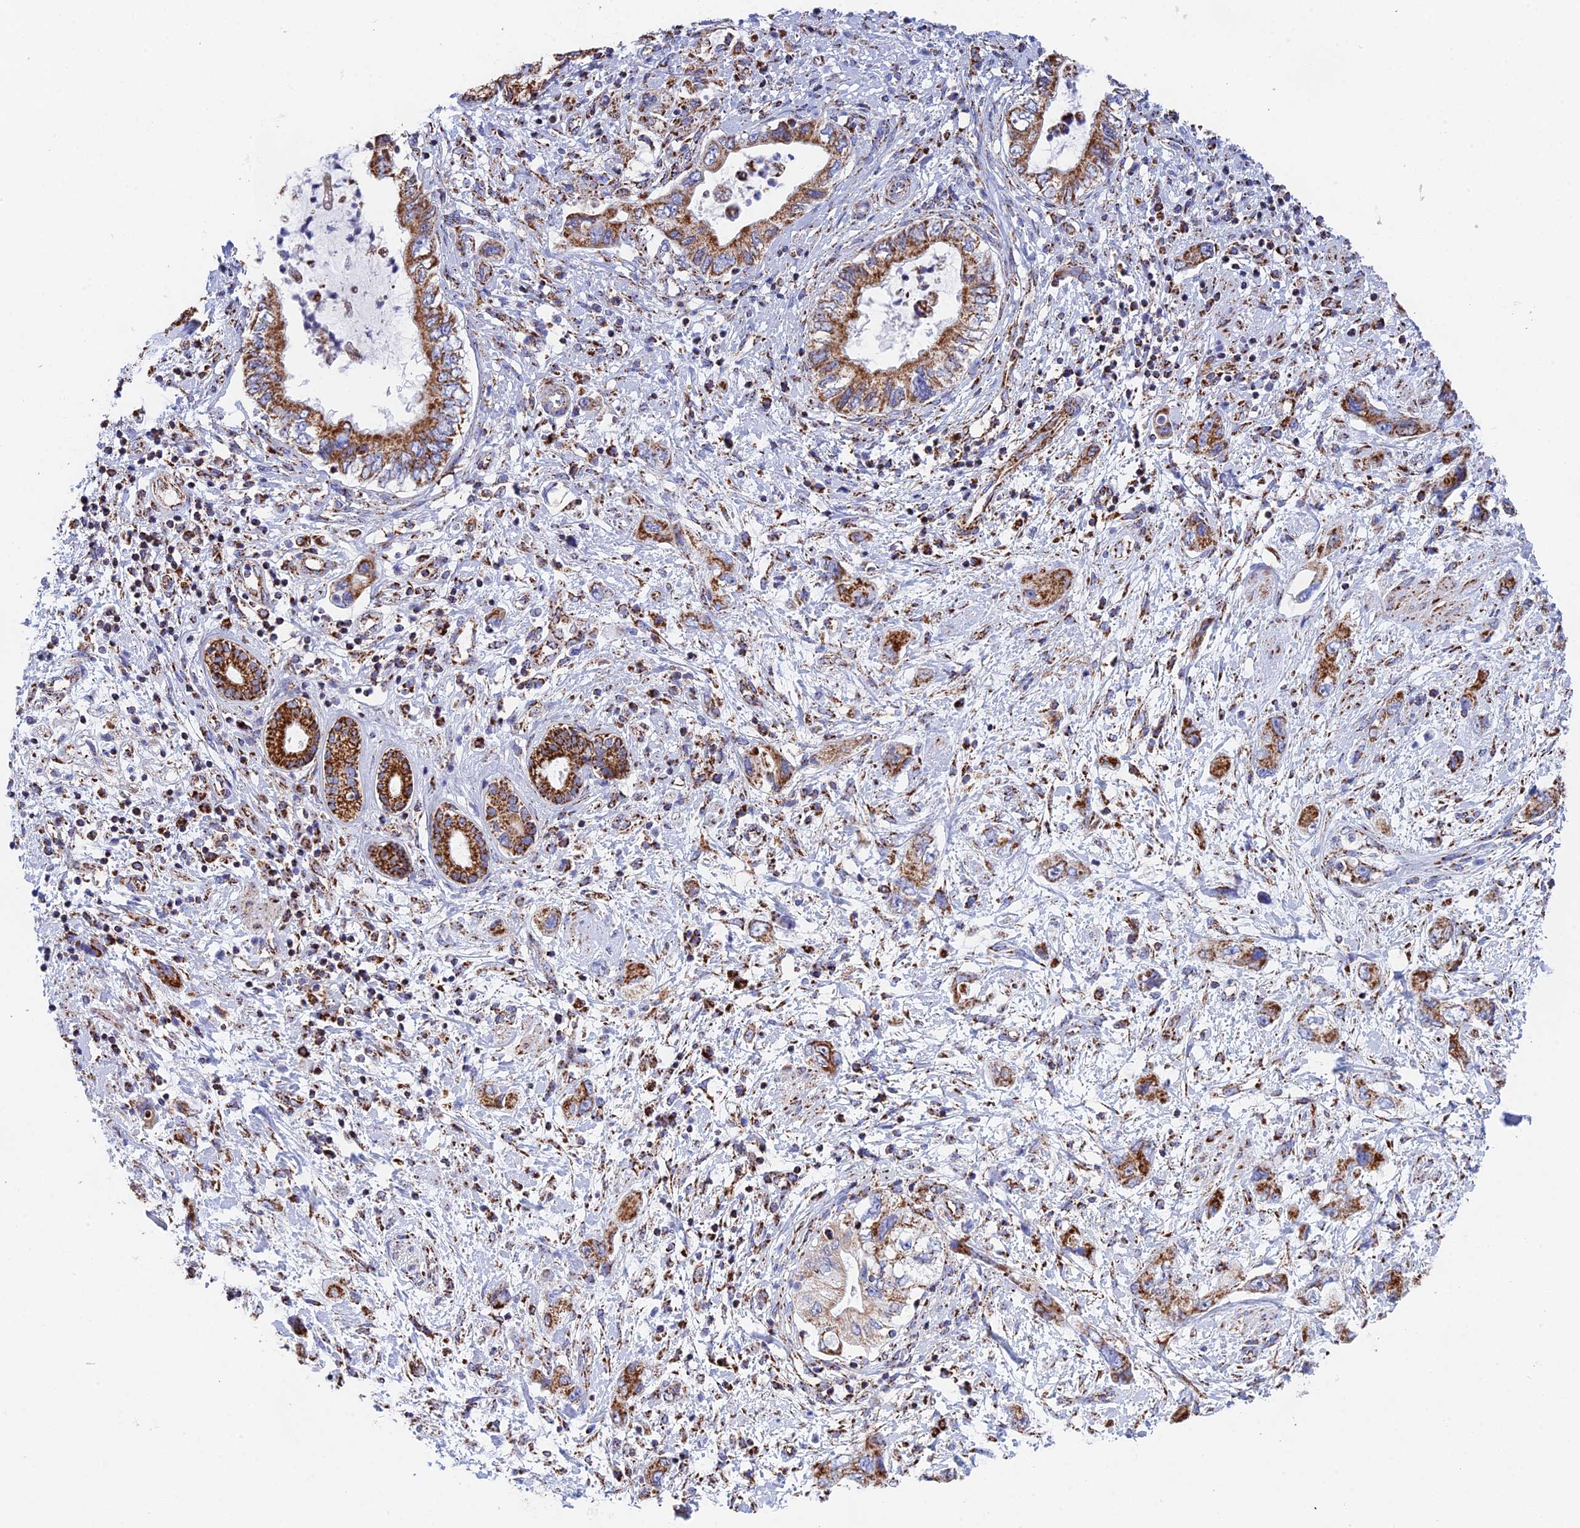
{"staining": {"intensity": "strong", "quantity": ">75%", "location": "cytoplasmic/membranous"}, "tissue": "pancreatic cancer", "cell_type": "Tumor cells", "image_type": "cancer", "snomed": [{"axis": "morphology", "description": "Adenocarcinoma, NOS"}, {"axis": "topography", "description": "Pancreas"}], "caption": "DAB (3,3'-diaminobenzidine) immunohistochemical staining of pancreatic cancer (adenocarcinoma) reveals strong cytoplasmic/membranous protein staining in about >75% of tumor cells. The protein of interest is shown in brown color, while the nuclei are stained blue.", "gene": "NDUFA5", "patient": {"sex": "female", "age": 73}}